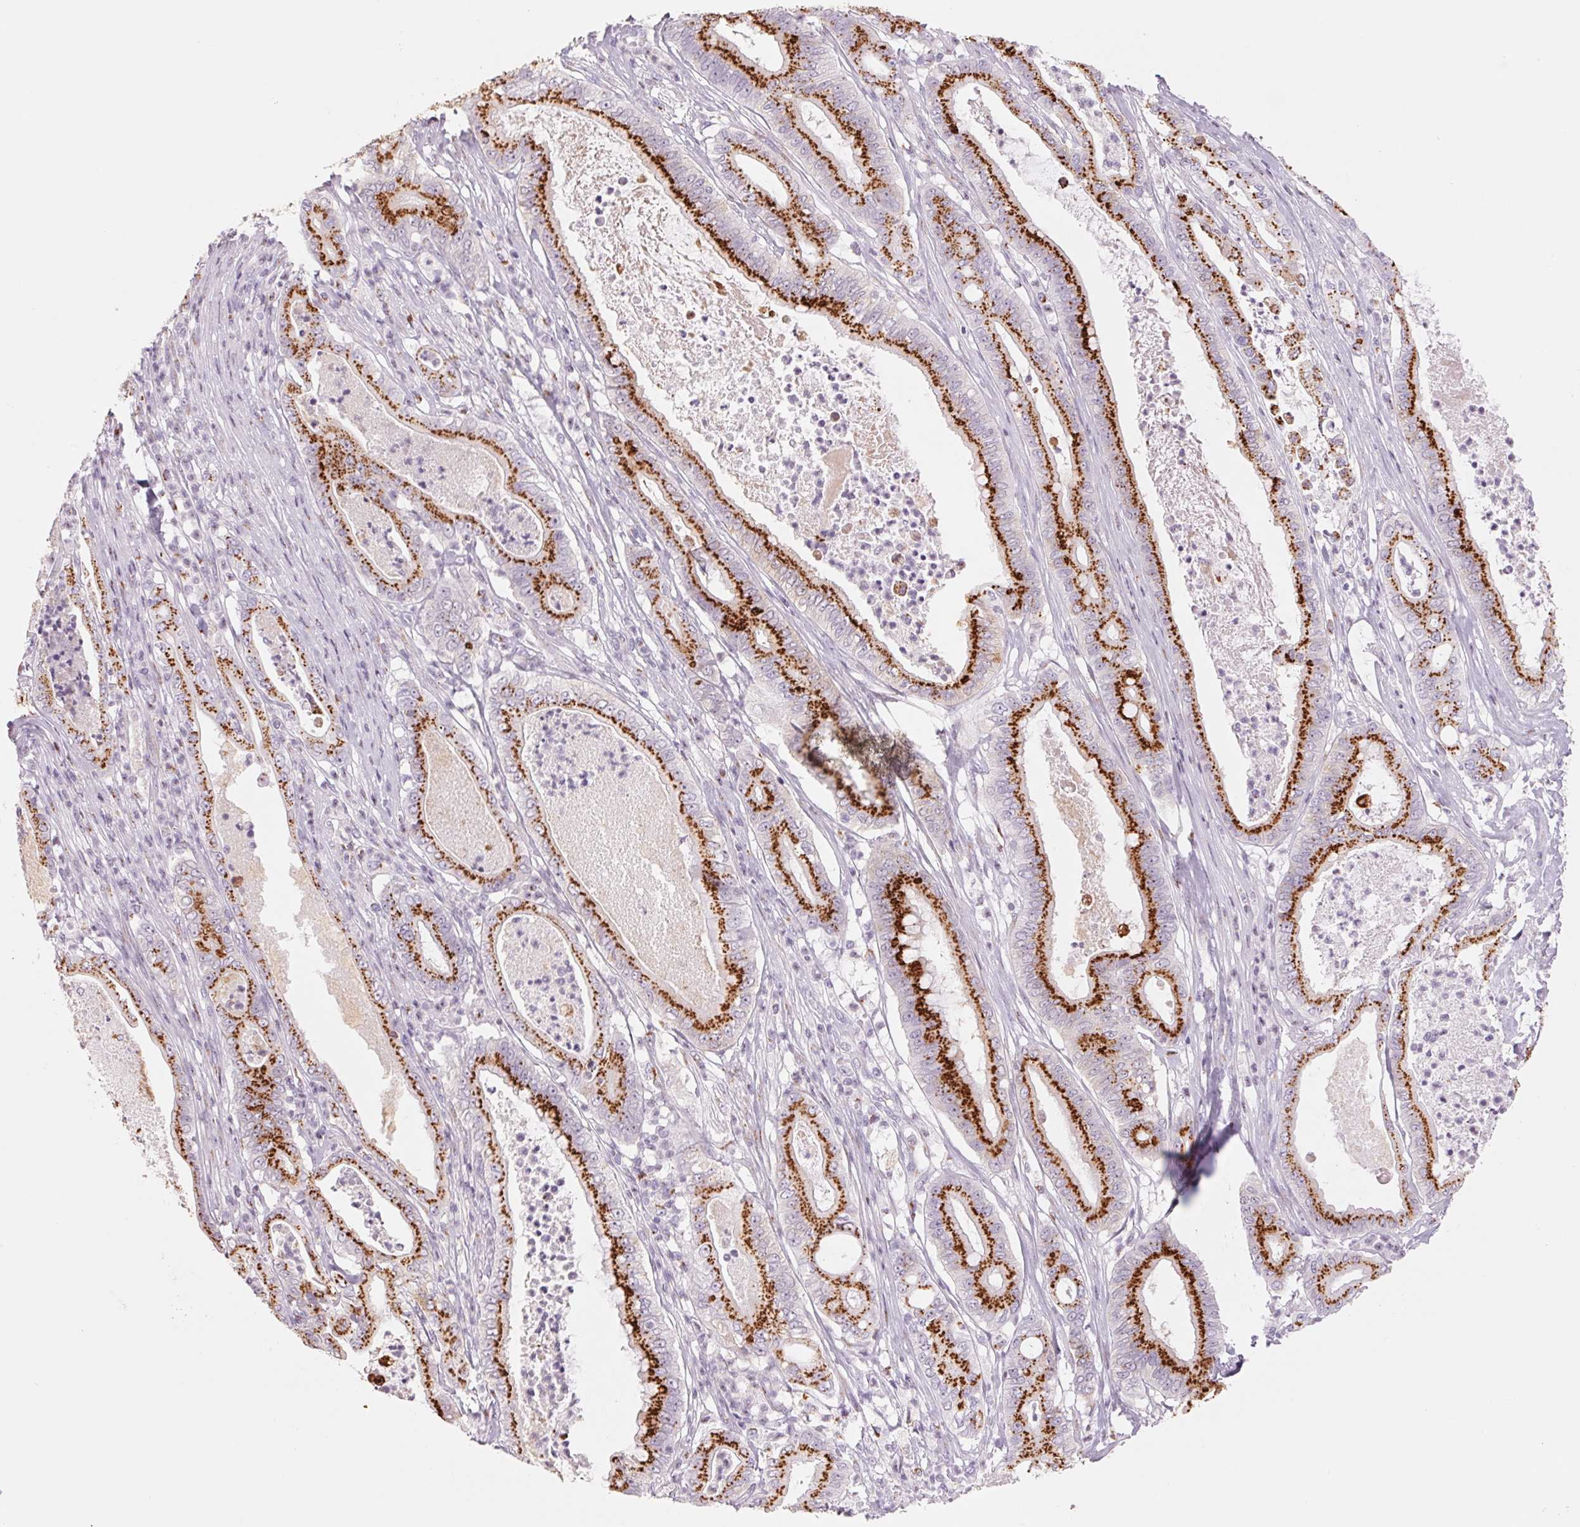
{"staining": {"intensity": "strong", "quantity": ">75%", "location": "cytoplasmic/membranous"}, "tissue": "pancreatic cancer", "cell_type": "Tumor cells", "image_type": "cancer", "snomed": [{"axis": "morphology", "description": "Adenocarcinoma, NOS"}, {"axis": "topography", "description": "Pancreas"}], "caption": "Protein analysis of pancreatic cancer tissue exhibits strong cytoplasmic/membranous staining in approximately >75% of tumor cells.", "gene": "GALNT7", "patient": {"sex": "male", "age": 71}}